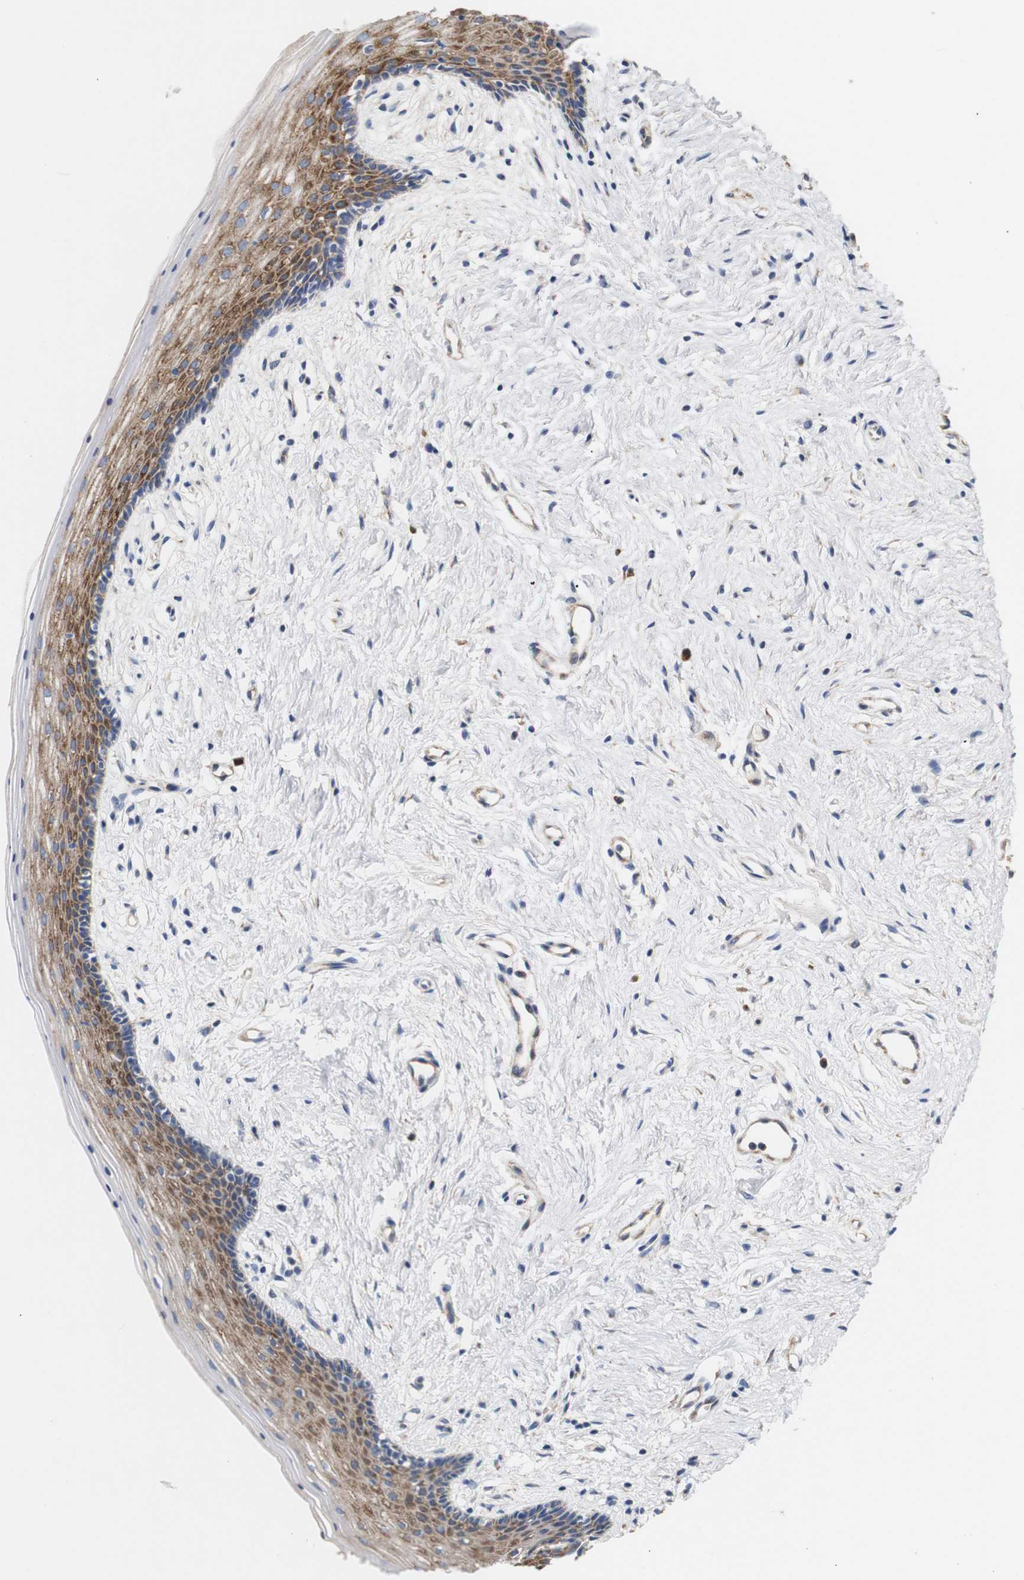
{"staining": {"intensity": "moderate", "quantity": "25%-75%", "location": "cytoplasmic/membranous"}, "tissue": "vagina", "cell_type": "Squamous epithelial cells", "image_type": "normal", "snomed": [{"axis": "morphology", "description": "Normal tissue, NOS"}, {"axis": "topography", "description": "Vagina"}], "caption": "IHC (DAB (3,3'-diaminobenzidine)) staining of unremarkable vagina shows moderate cytoplasmic/membranous protein positivity in about 25%-75% of squamous epithelial cells.", "gene": "TRIM5", "patient": {"sex": "female", "age": 44}}